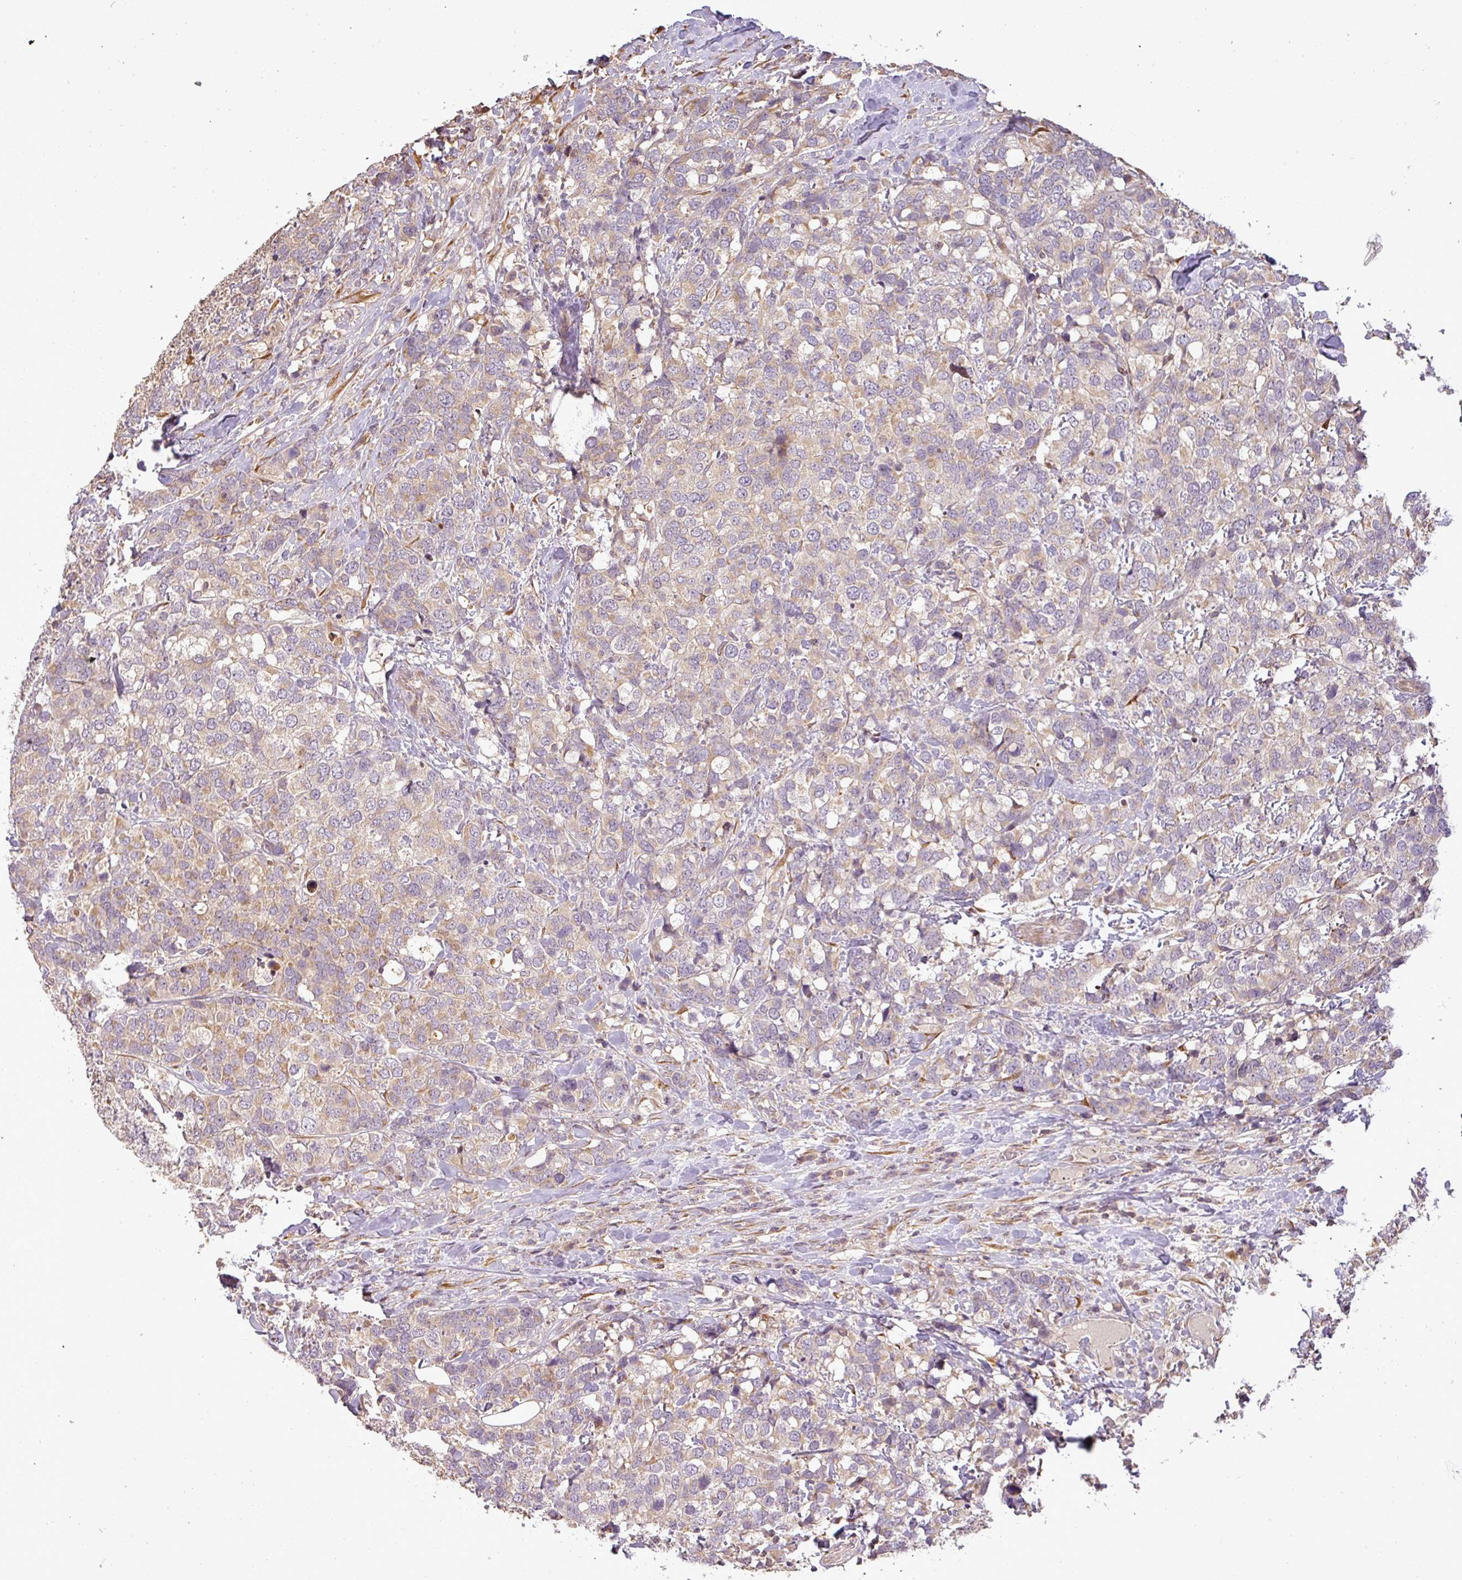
{"staining": {"intensity": "weak", "quantity": "25%-75%", "location": "cytoplasmic/membranous"}, "tissue": "breast cancer", "cell_type": "Tumor cells", "image_type": "cancer", "snomed": [{"axis": "morphology", "description": "Lobular carcinoma"}, {"axis": "topography", "description": "Breast"}], "caption": "Protein staining exhibits weak cytoplasmic/membranous positivity in approximately 25%-75% of tumor cells in breast cancer (lobular carcinoma). (IHC, brightfield microscopy, high magnification).", "gene": "FAIM", "patient": {"sex": "female", "age": 59}}